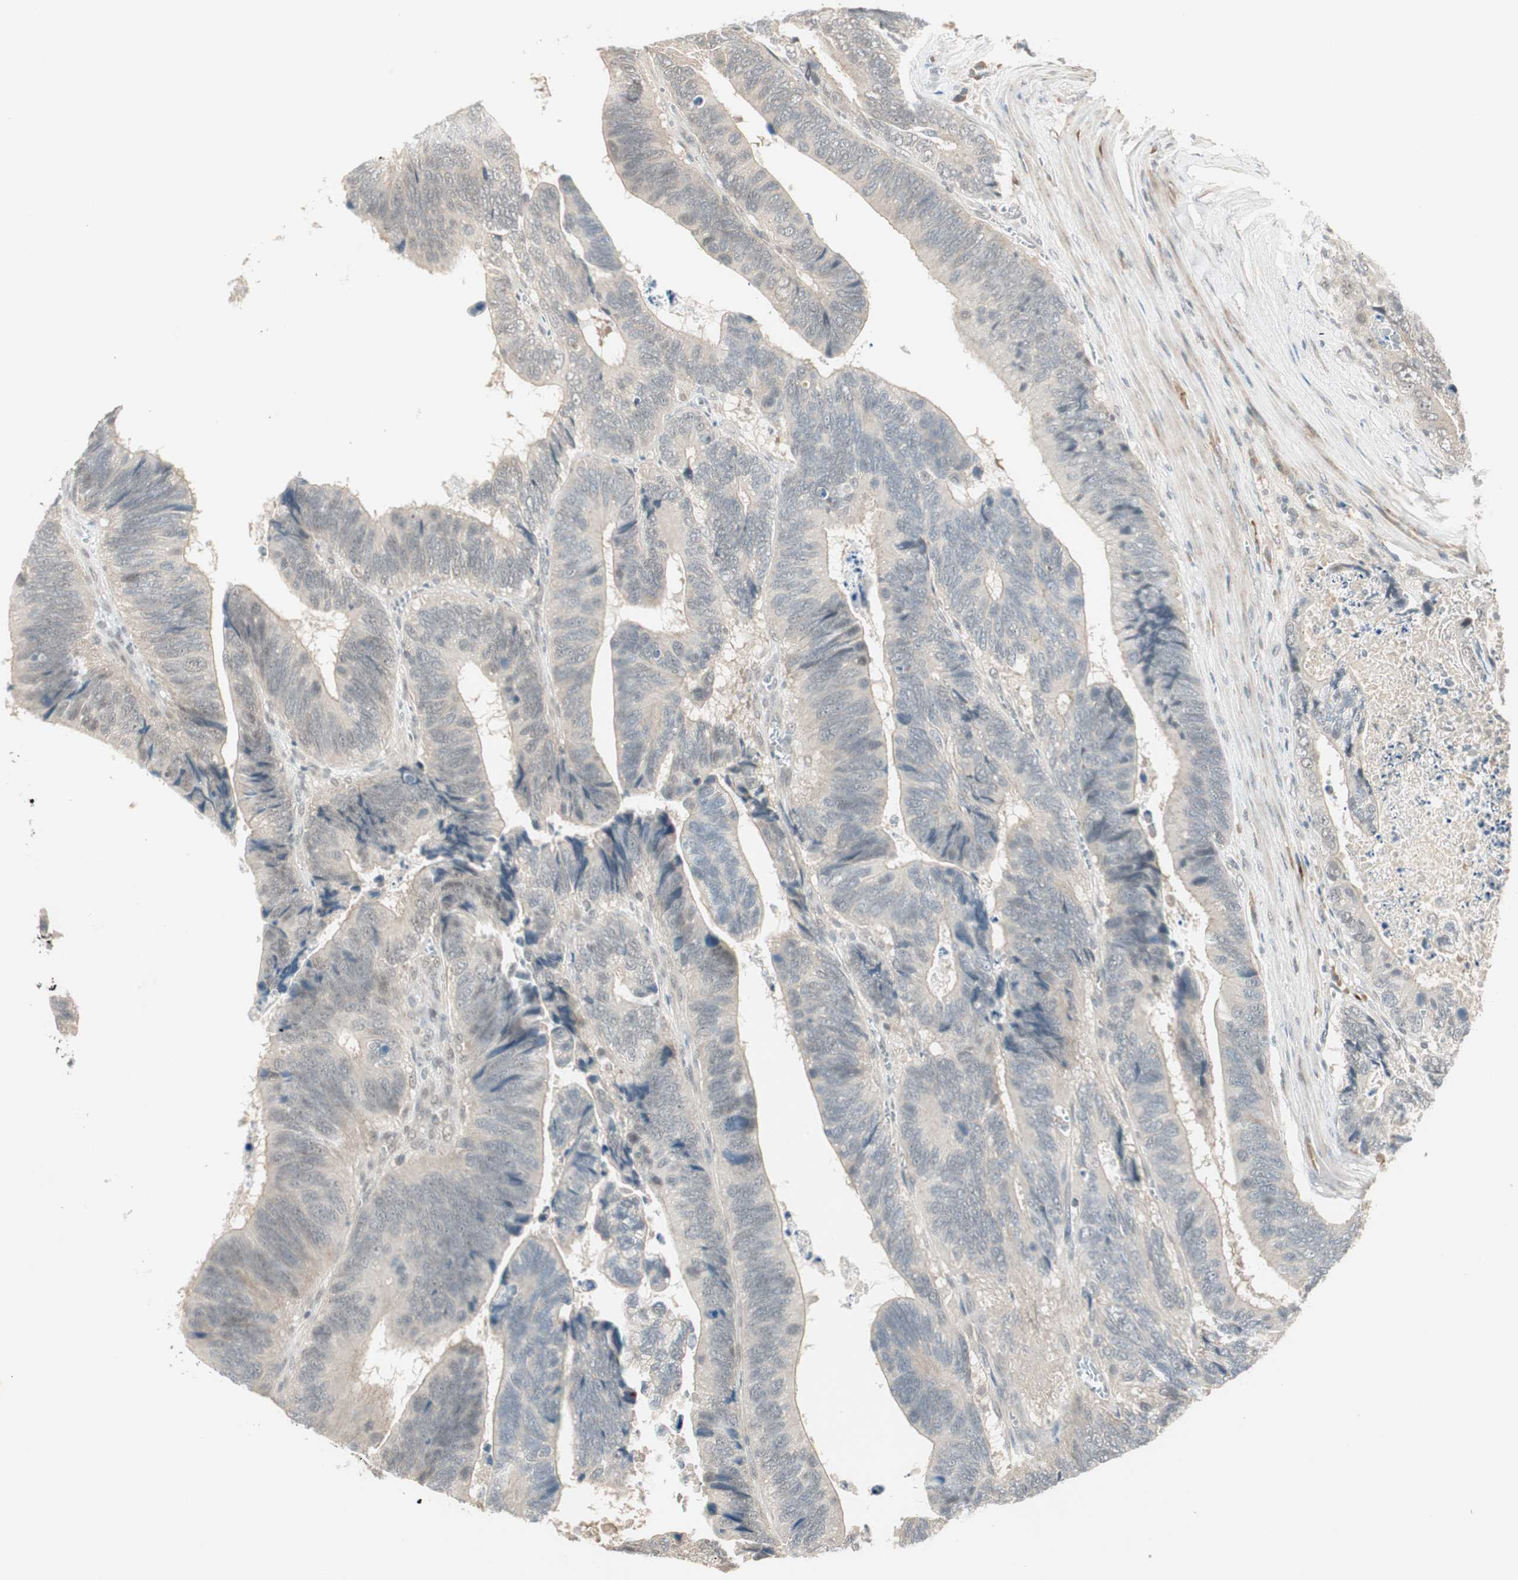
{"staining": {"intensity": "negative", "quantity": "none", "location": "none"}, "tissue": "colorectal cancer", "cell_type": "Tumor cells", "image_type": "cancer", "snomed": [{"axis": "morphology", "description": "Adenocarcinoma, NOS"}, {"axis": "topography", "description": "Colon"}], "caption": "Immunohistochemistry (IHC) histopathology image of neoplastic tissue: colorectal cancer stained with DAB (3,3'-diaminobenzidine) displays no significant protein expression in tumor cells. Brightfield microscopy of IHC stained with DAB (brown) and hematoxylin (blue), captured at high magnification.", "gene": "RNGTT", "patient": {"sex": "male", "age": 72}}